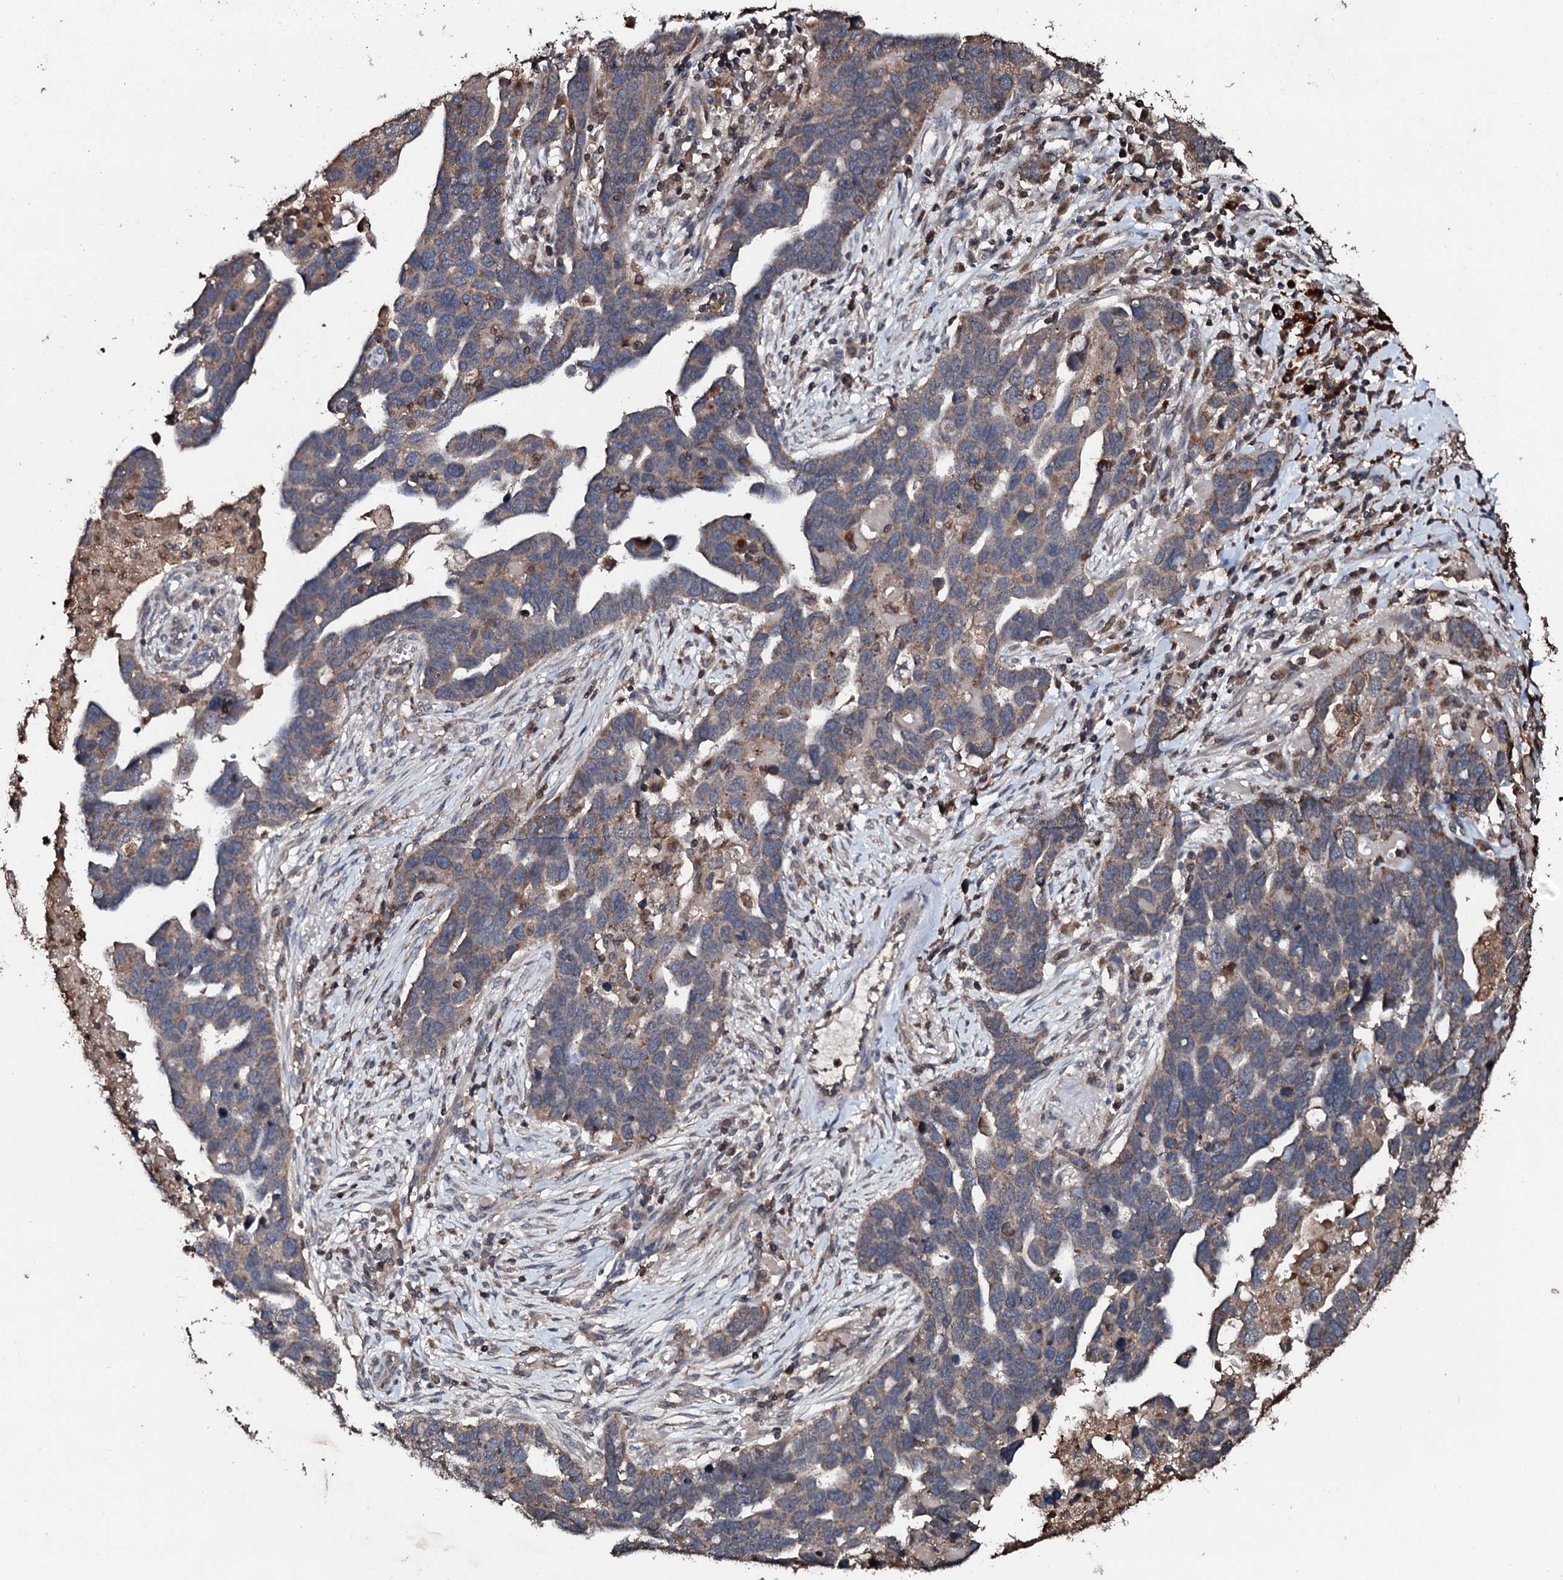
{"staining": {"intensity": "moderate", "quantity": "<25%", "location": "cytoplasmic/membranous"}, "tissue": "ovarian cancer", "cell_type": "Tumor cells", "image_type": "cancer", "snomed": [{"axis": "morphology", "description": "Cystadenocarcinoma, serous, NOS"}, {"axis": "topography", "description": "Ovary"}], "caption": "Human ovarian cancer stained with a protein marker exhibits moderate staining in tumor cells.", "gene": "SDHAF2", "patient": {"sex": "female", "age": 54}}